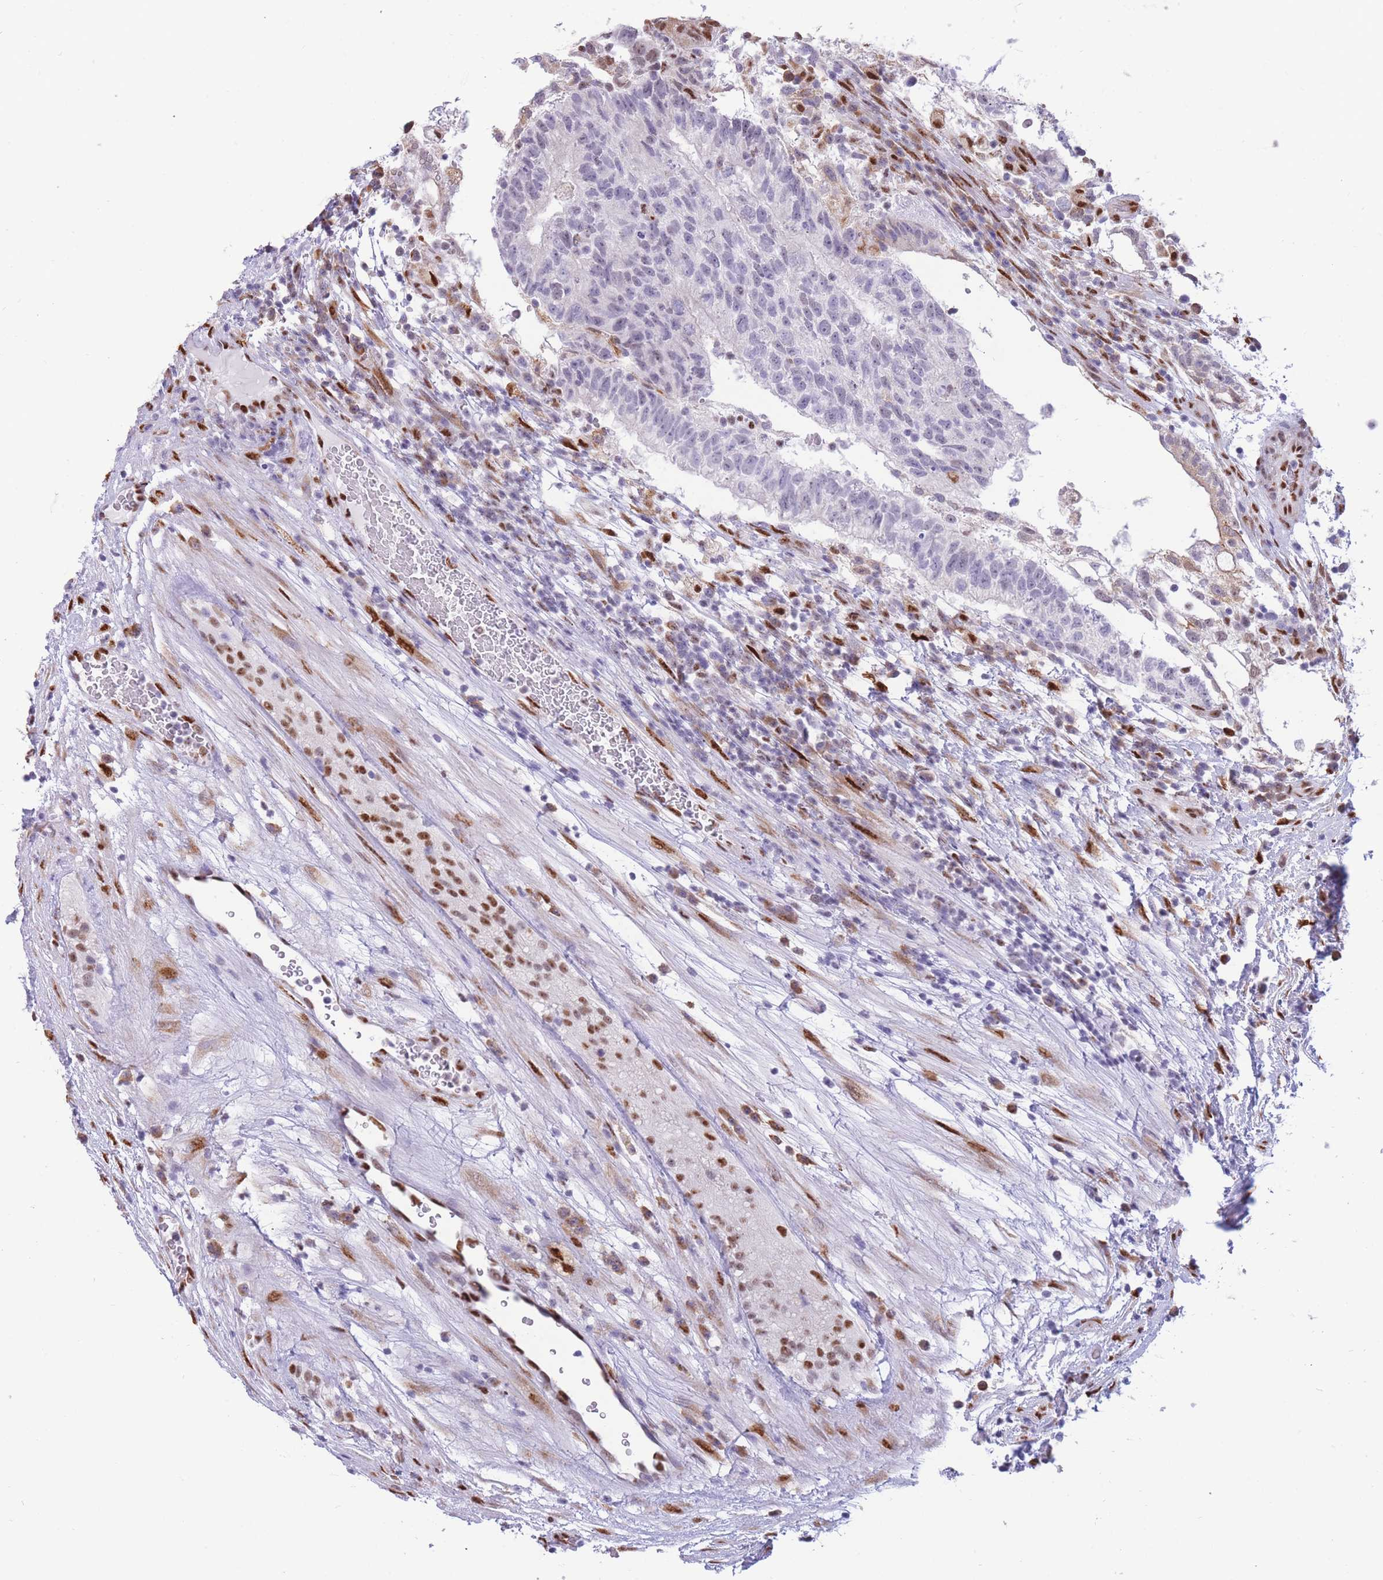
{"staining": {"intensity": "moderate", "quantity": "<25%", "location": "cytoplasmic/membranous,nuclear"}, "tissue": "testis cancer", "cell_type": "Tumor cells", "image_type": "cancer", "snomed": [{"axis": "morphology", "description": "Normal tissue, NOS"}, {"axis": "morphology", "description": "Carcinoma, Embryonal, NOS"}, {"axis": "topography", "description": "Testis"}], "caption": "An image of testis embryonal carcinoma stained for a protein exhibits moderate cytoplasmic/membranous and nuclear brown staining in tumor cells.", "gene": "FAM153A", "patient": {"sex": "male", "age": 32}}